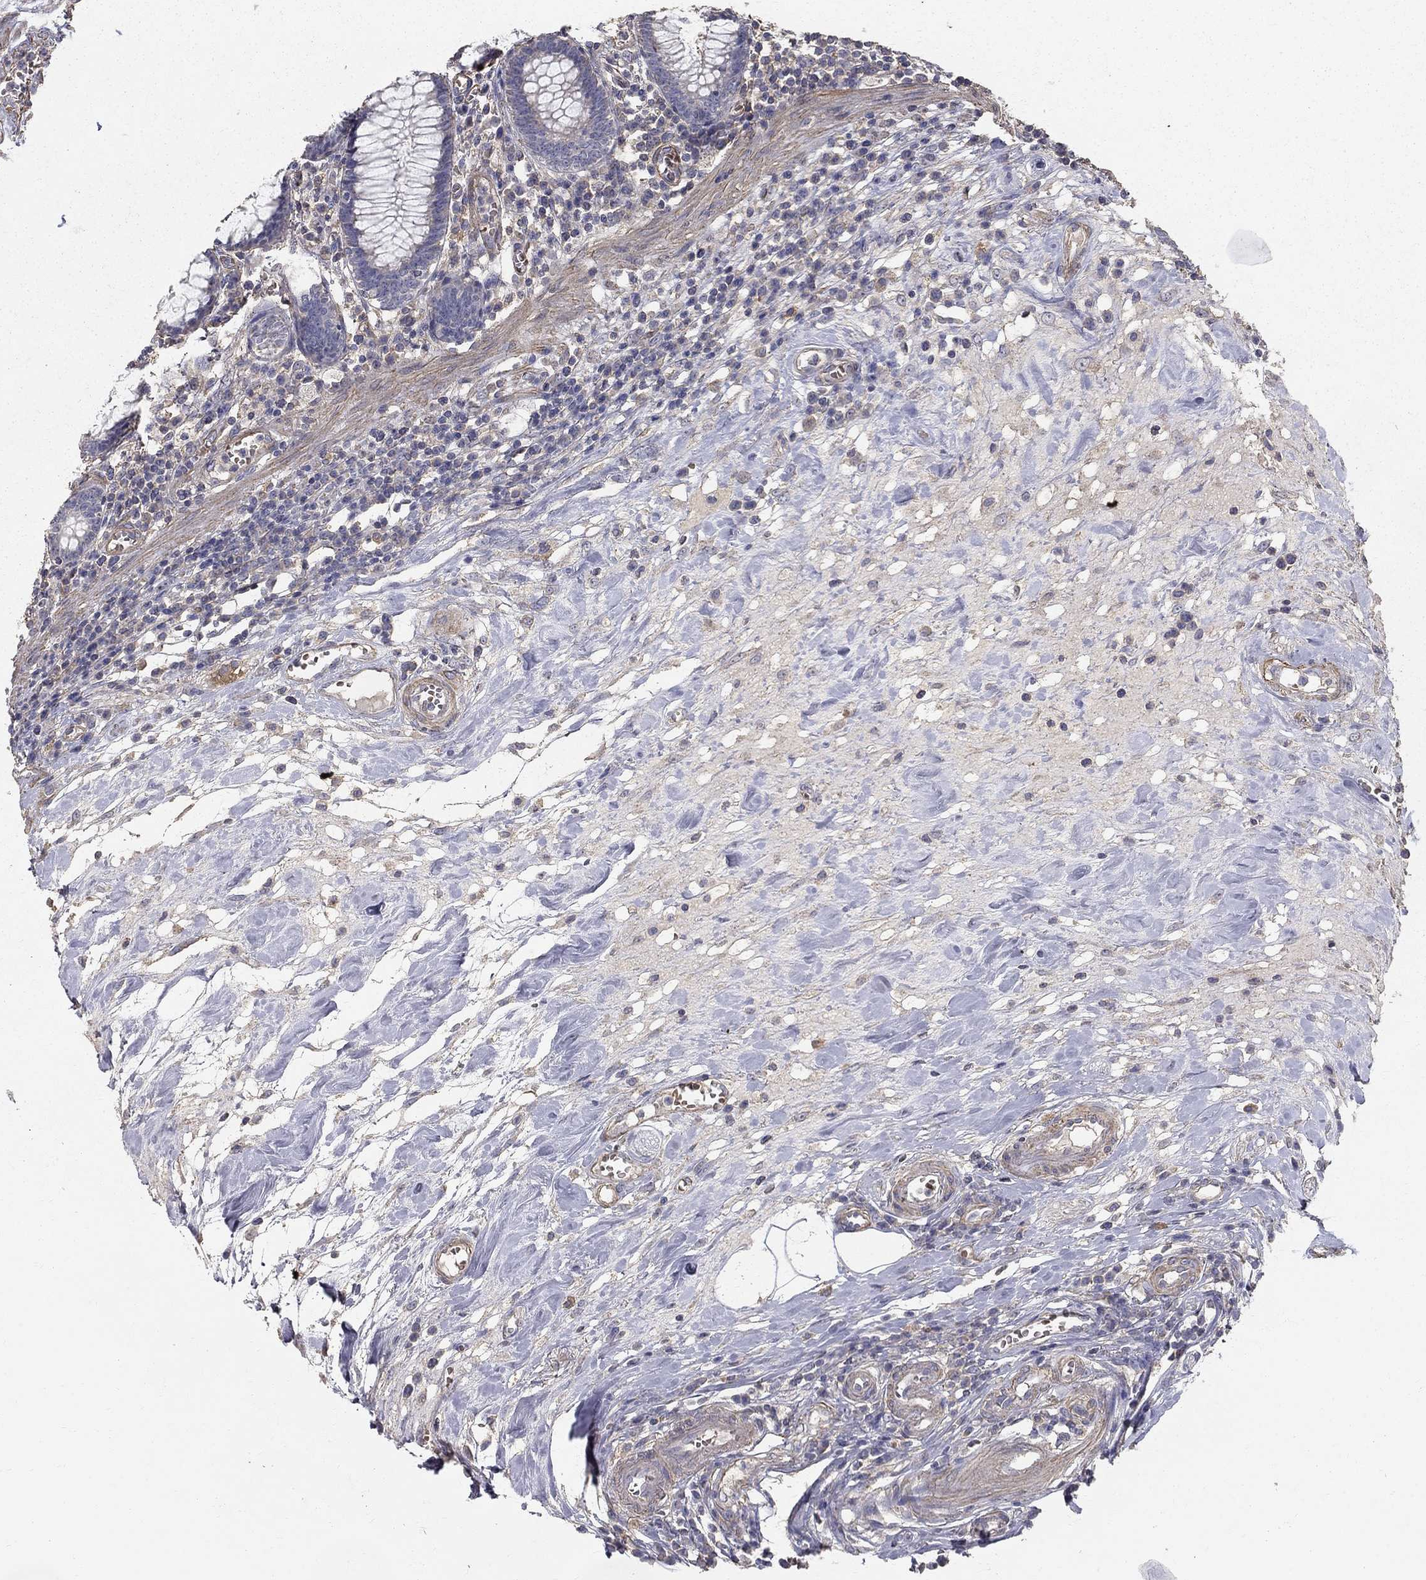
{"staining": {"intensity": "weak", "quantity": "25%-75%", "location": "cytoplasmic/membranous"}, "tissue": "colon", "cell_type": "Endothelial cells", "image_type": "normal", "snomed": [{"axis": "morphology", "description": "Normal tissue, NOS"}, {"axis": "topography", "description": "Colon"}], "caption": "A low amount of weak cytoplasmic/membranous staining is present in about 25%-75% of endothelial cells in benign colon. (Stains: DAB (3,3'-diaminobenzidine) in brown, nuclei in blue, Microscopy: brightfield microscopy at high magnification).", "gene": "MPP2", "patient": {"sex": "male", "age": 65}}